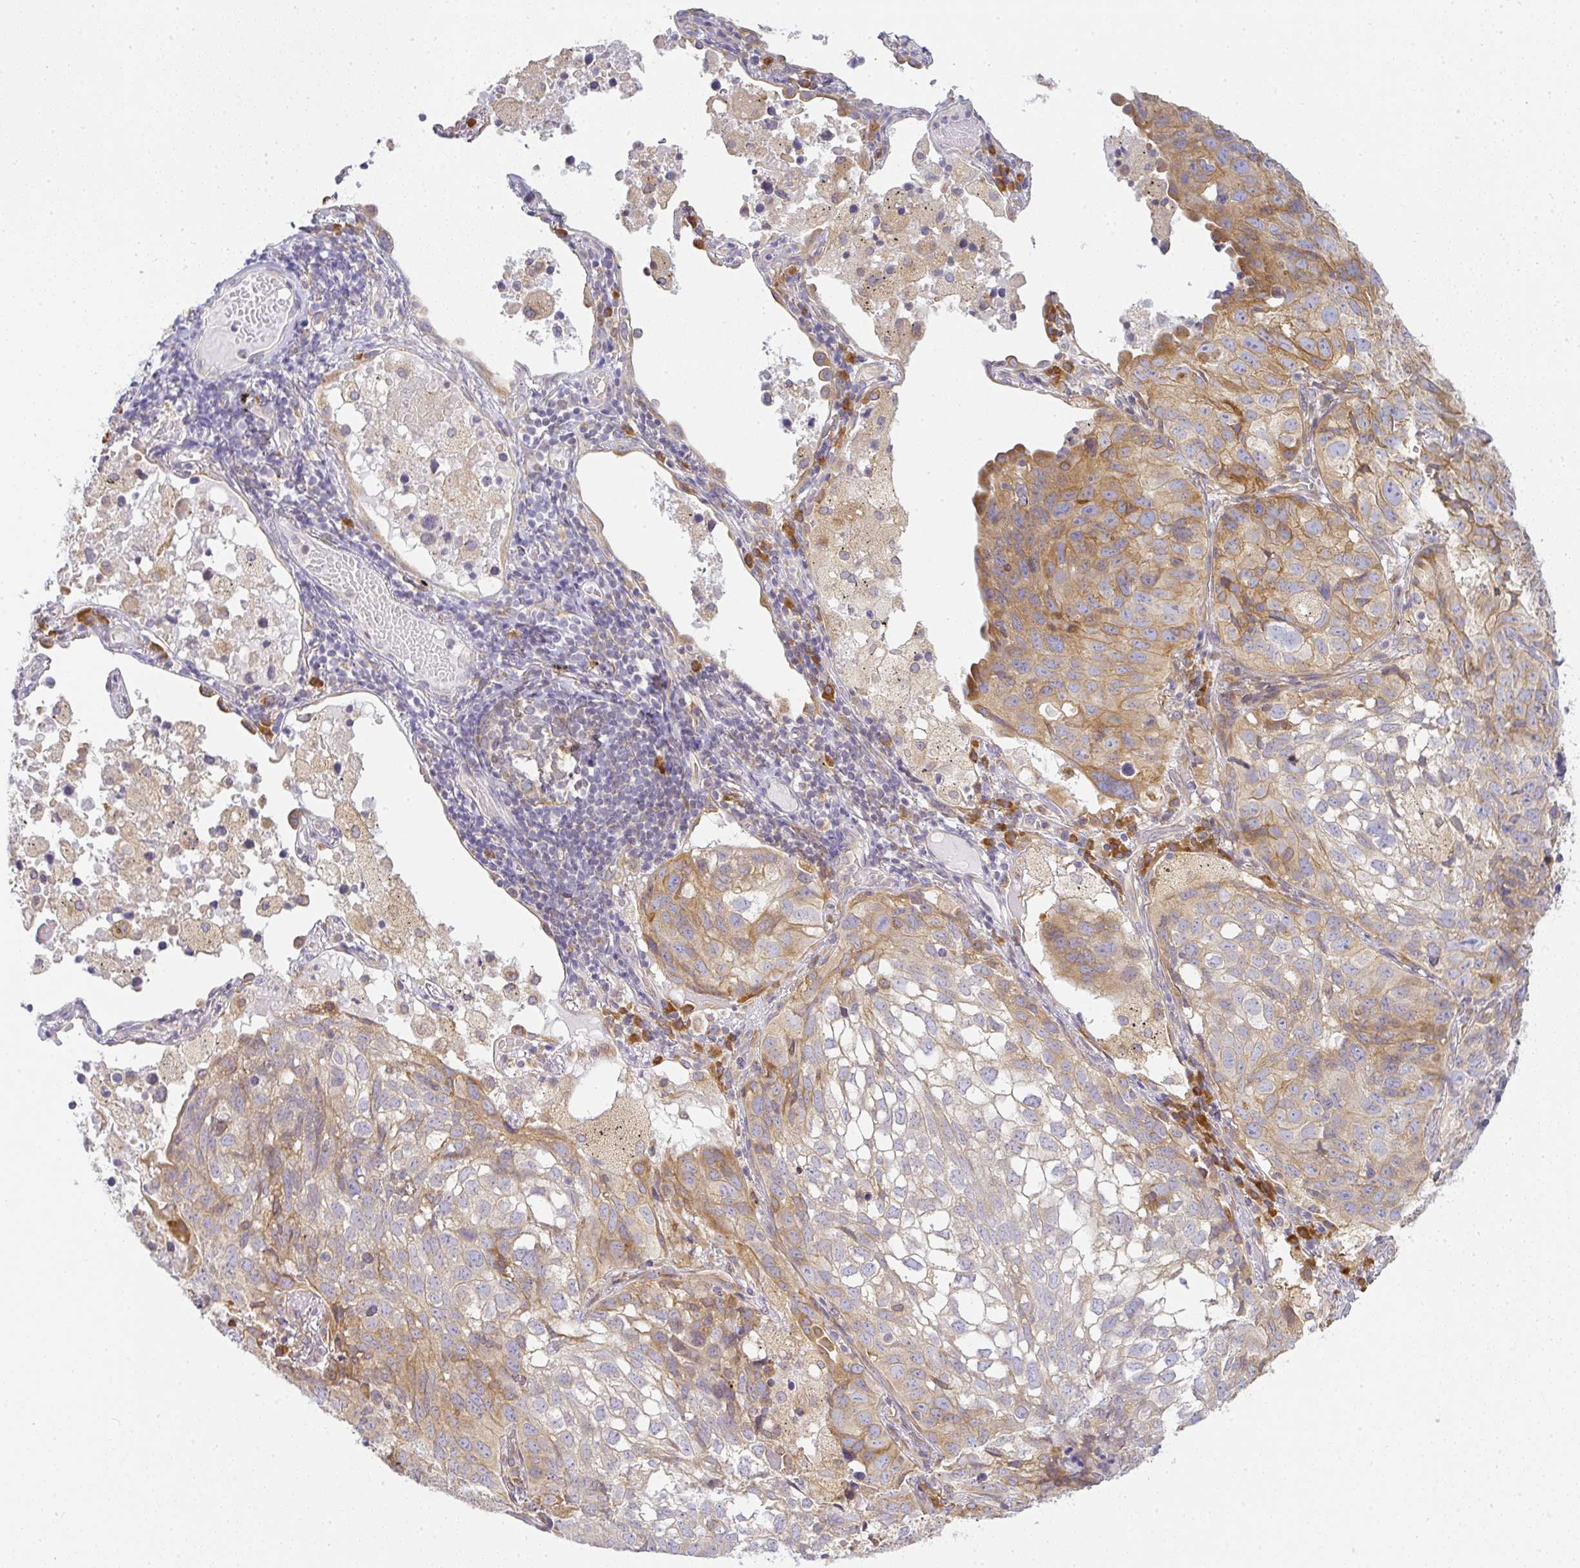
{"staining": {"intensity": "moderate", "quantity": "25%-75%", "location": "cytoplasmic/membranous"}, "tissue": "lung cancer", "cell_type": "Tumor cells", "image_type": "cancer", "snomed": [{"axis": "morphology", "description": "Squamous cell carcinoma, NOS"}, {"axis": "topography", "description": "Lung"}], "caption": "Tumor cells reveal medium levels of moderate cytoplasmic/membranous positivity in approximately 25%-75% of cells in human lung cancer.", "gene": "DERL2", "patient": {"sex": "male", "age": 60}}